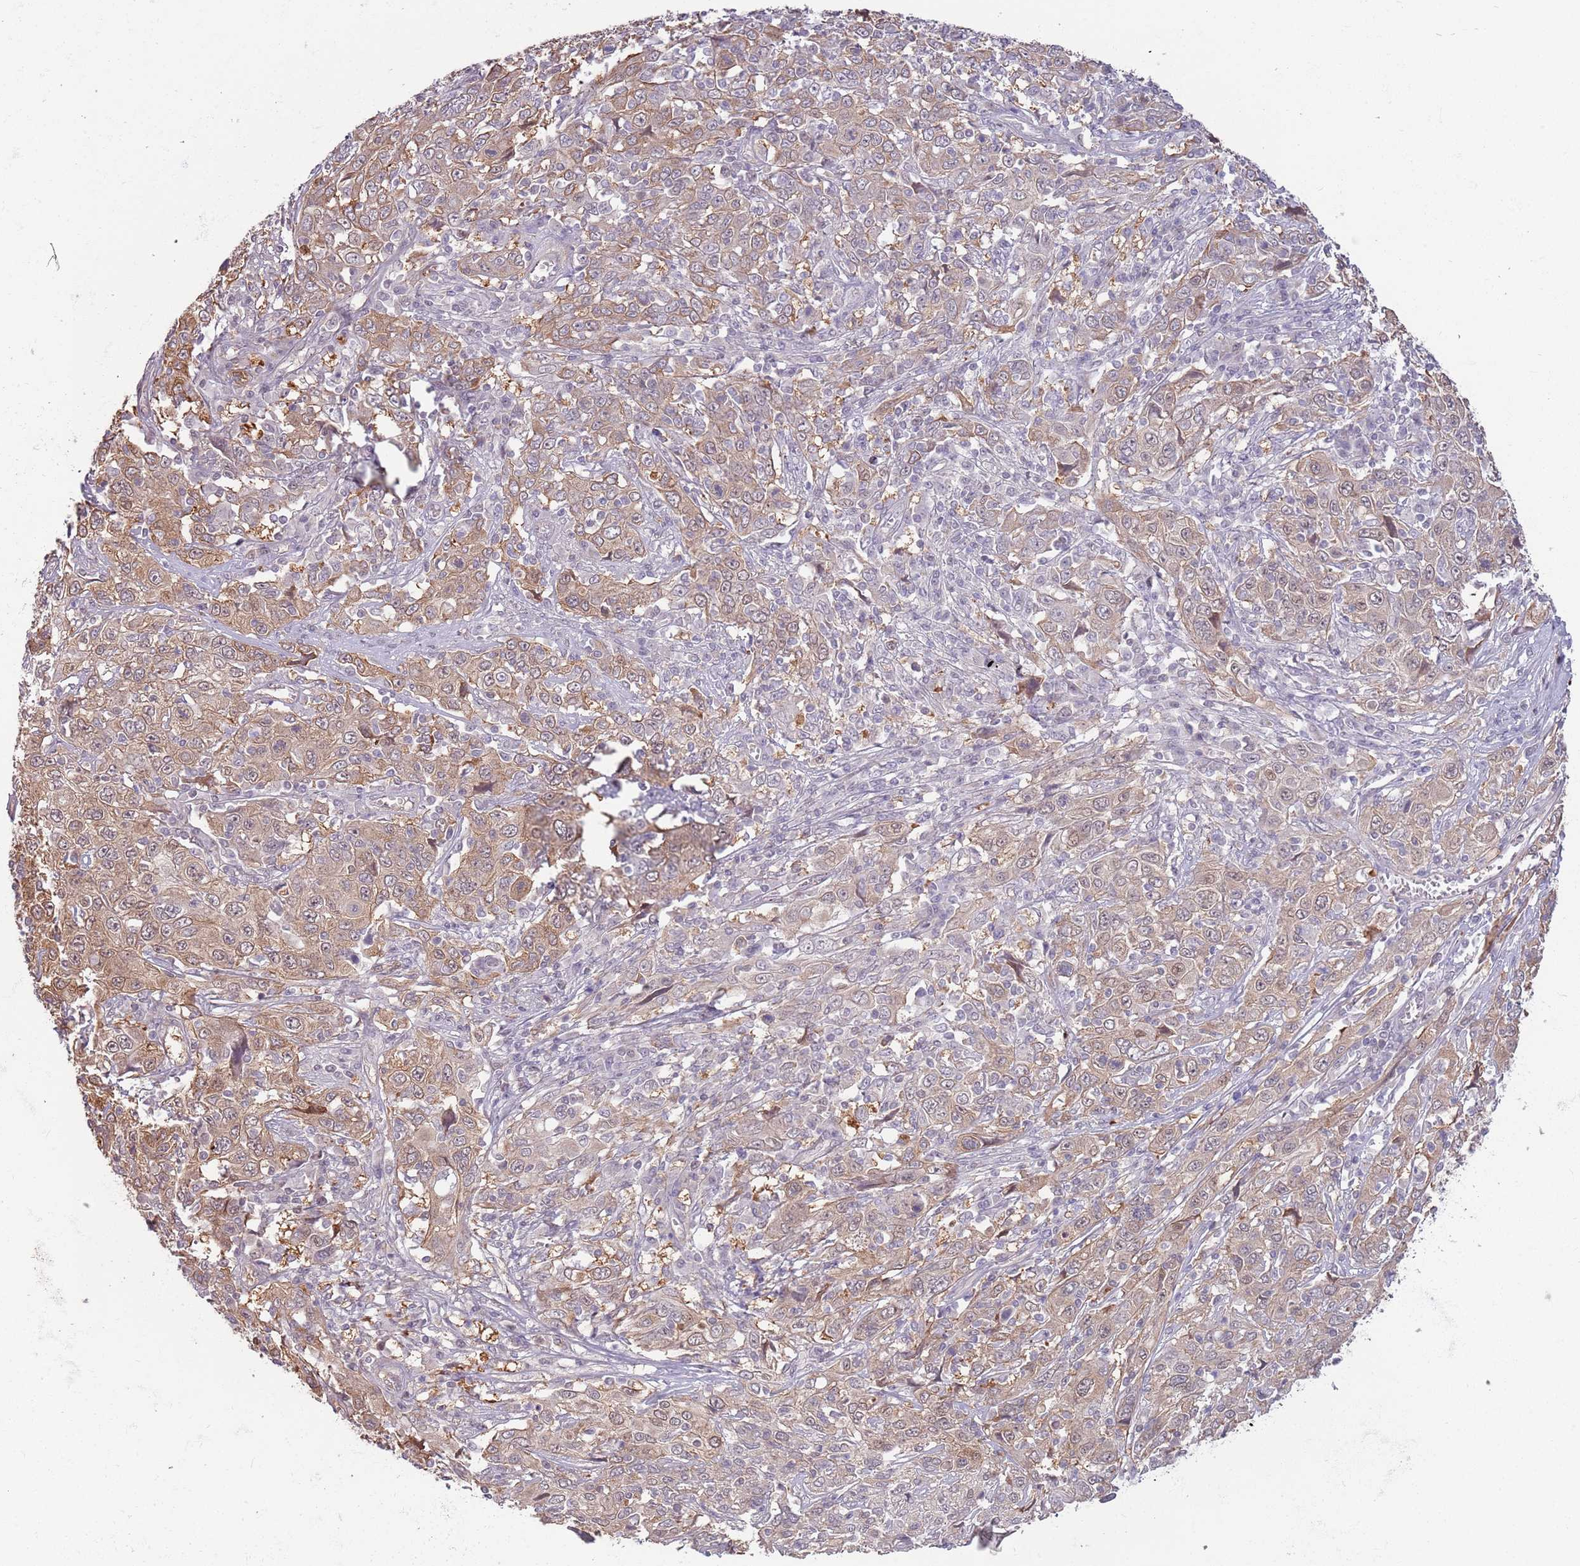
{"staining": {"intensity": "weak", "quantity": "25%-75%", "location": "cytoplasmic/membranous"}, "tissue": "cervical cancer", "cell_type": "Tumor cells", "image_type": "cancer", "snomed": [{"axis": "morphology", "description": "Squamous cell carcinoma, NOS"}, {"axis": "topography", "description": "Cervix"}], "caption": "The image reveals a brown stain indicating the presence of a protein in the cytoplasmic/membranous of tumor cells in cervical cancer (squamous cell carcinoma).", "gene": "LDHD", "patient": {"sex": "female", "age": 46}}